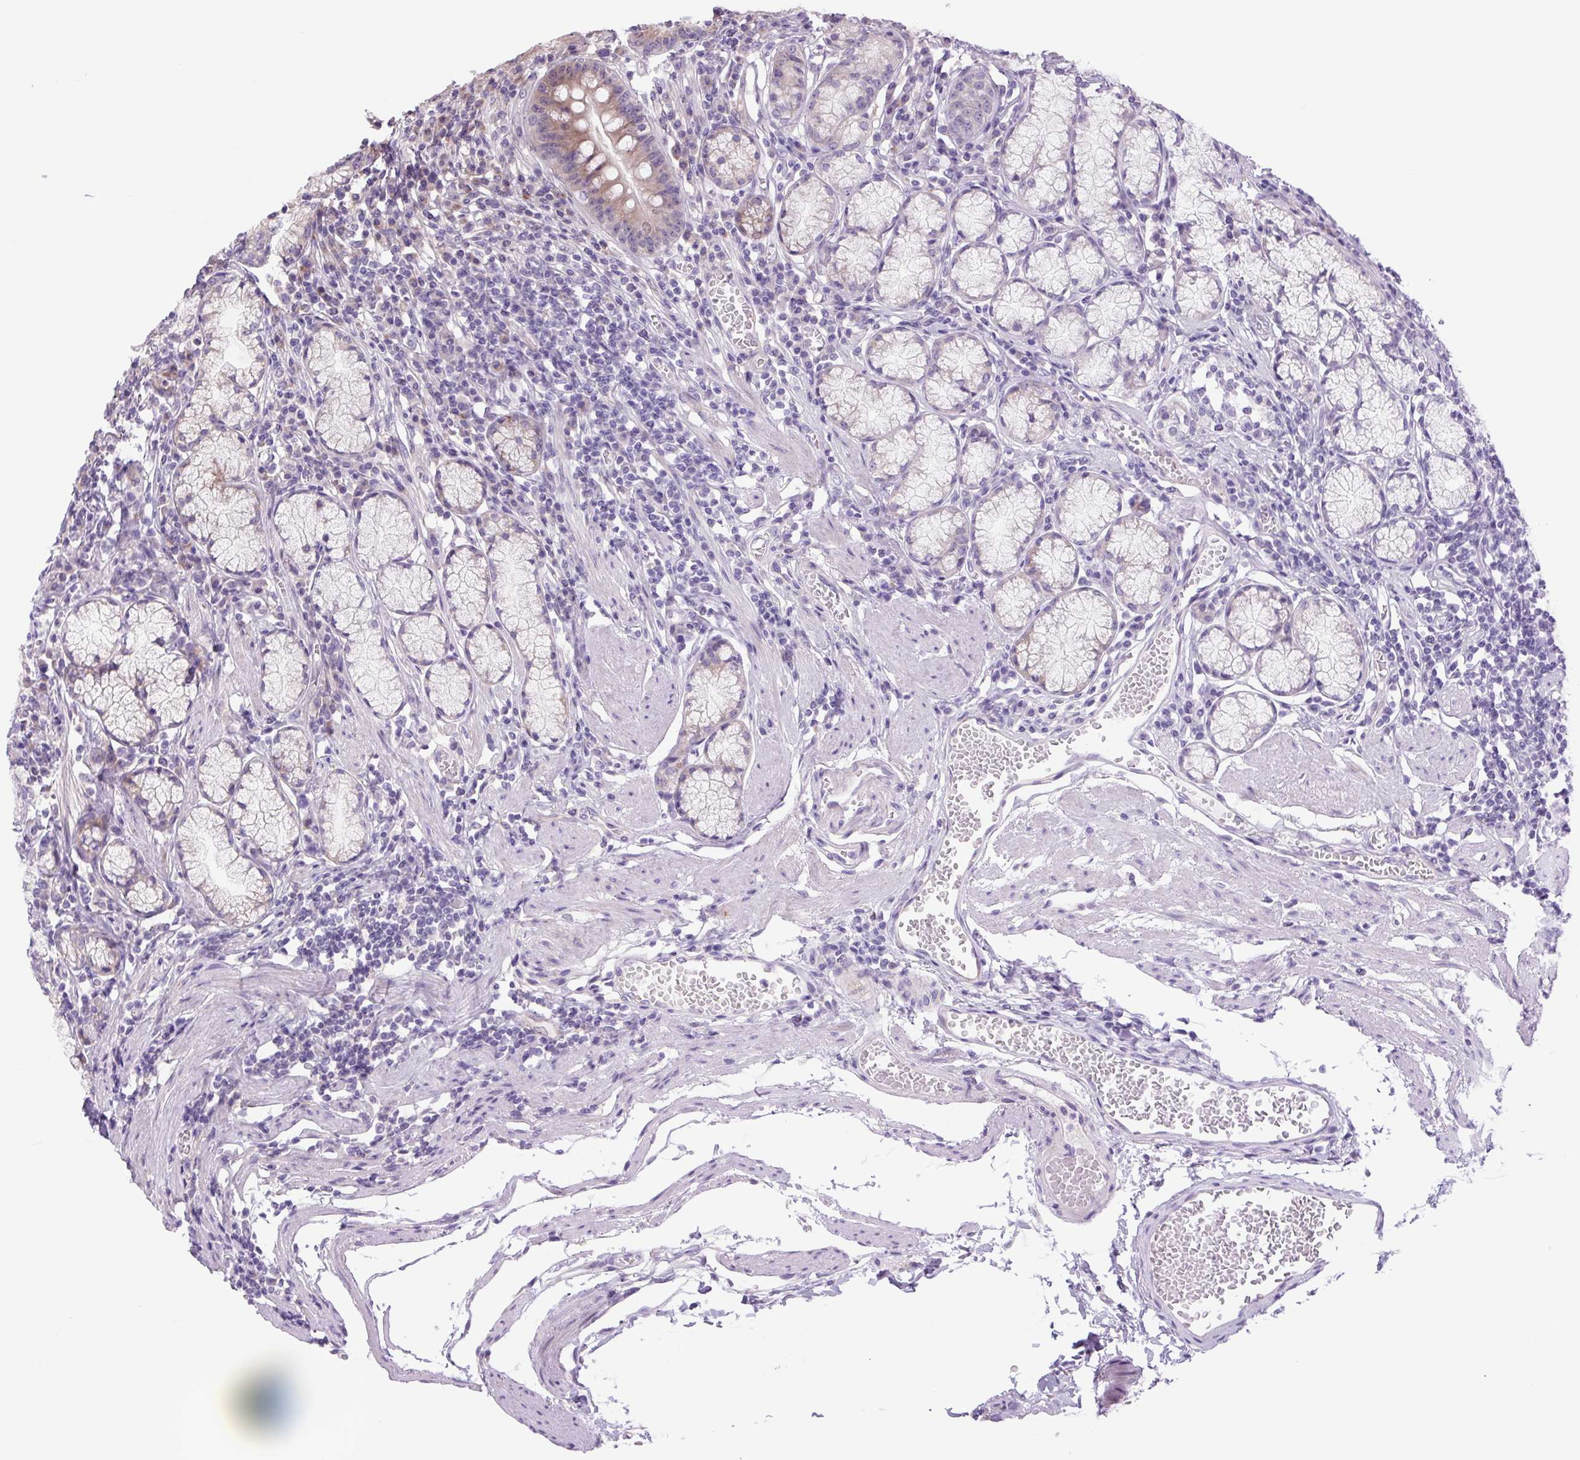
{"staining": {"intensity": "moderate", "quantity": "<25%", "location": "cytoplasmic/membranous"}, "tissue": "stomach", "cell_type": "Glandular cells", "image_type": "normal", "snomed": [{"axis": "morphology", "description": "Normal tissue, NOS"}, {"axis": "topography", "description": "Stomach"}], "caption": "A low amount of moderate cytoplasmic/membranous positivity is seen in approximately <25% of glandular cells in unremarkable stomach. Using DAB (3,3'-diaminobenzidine) (brown) and hematoxylin (blue) stains, captured at high magnification using brightfield microscopy.", "gene": "PLA2G4A", "patient": {"sex": "male", "age": 55}}